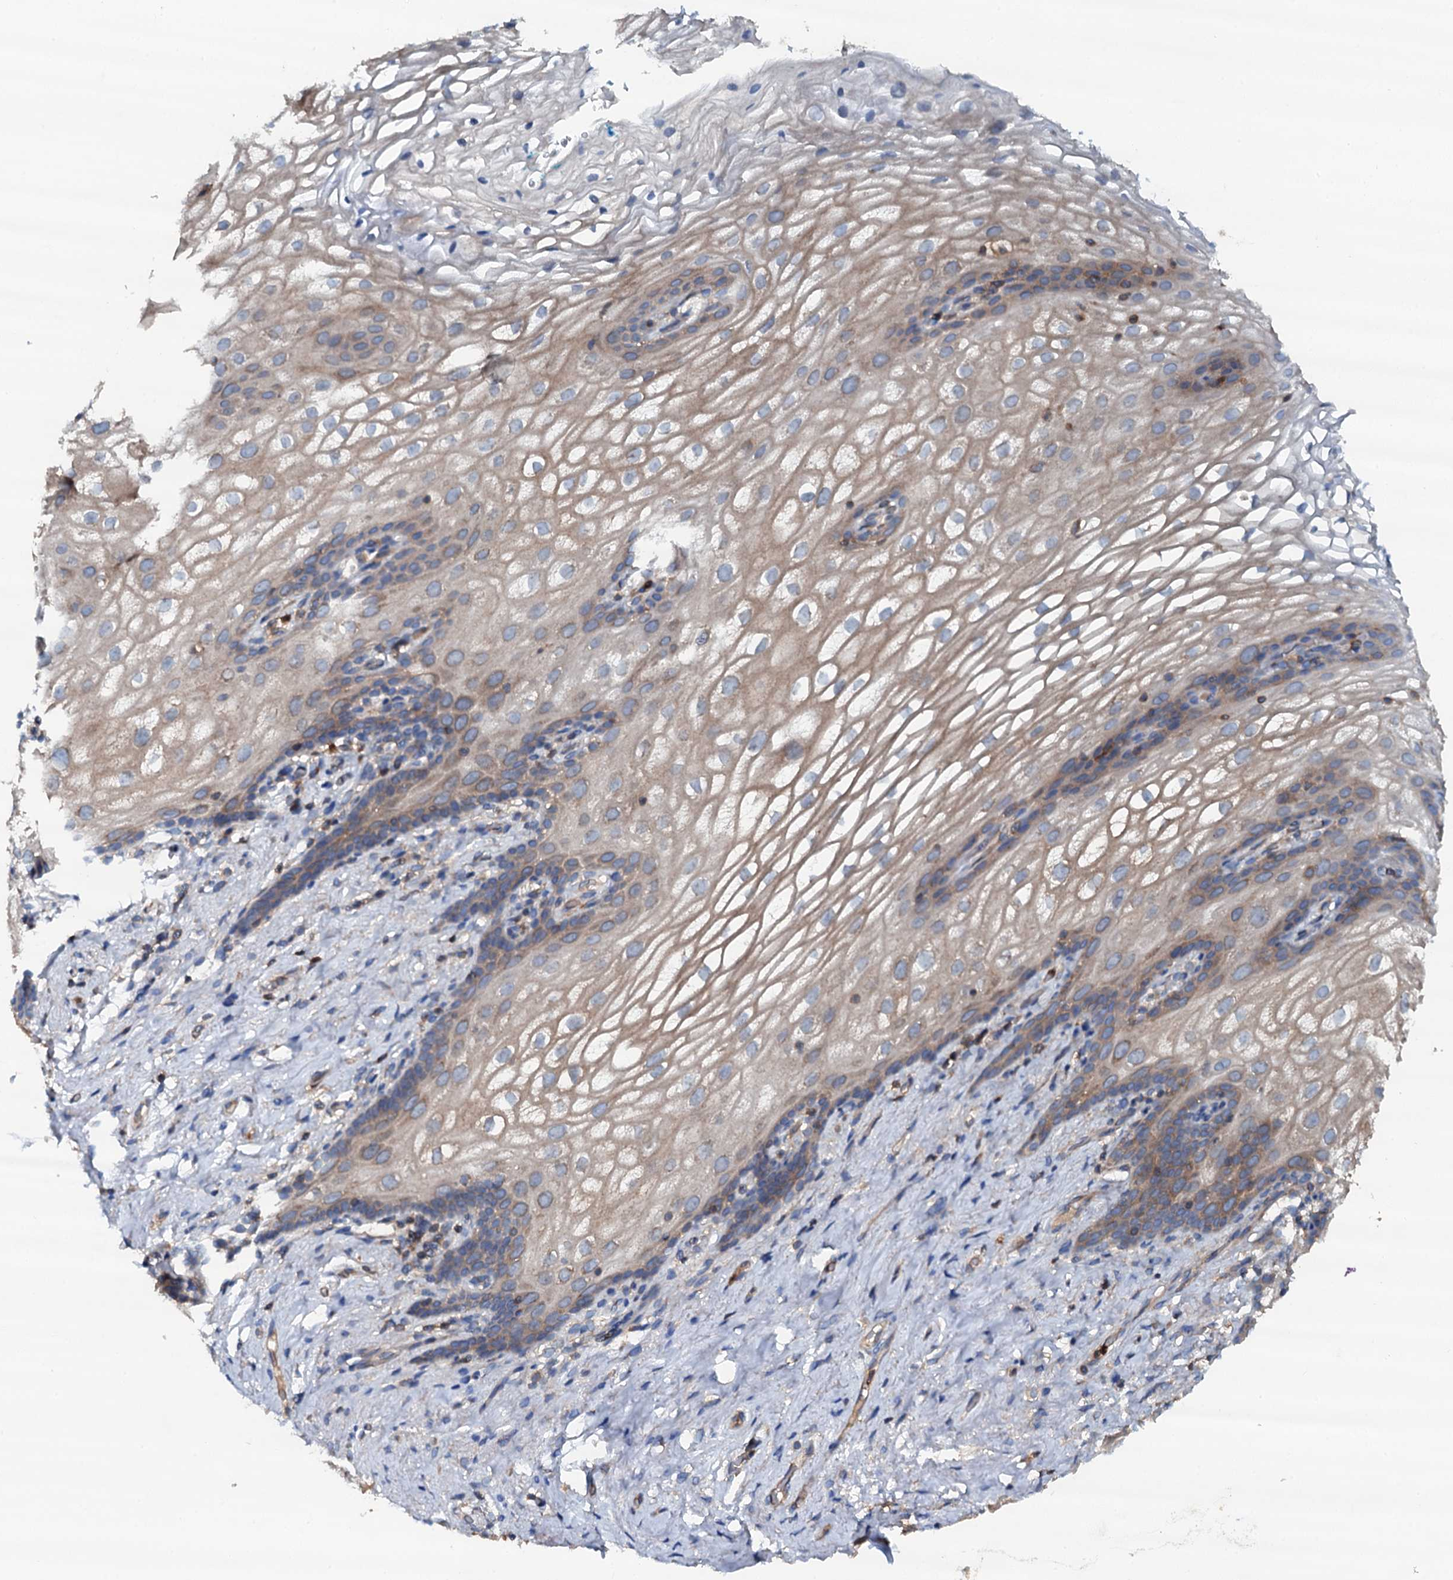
{"staining": {"intensity": "weak", "quantity": "25%-75%", "location": "cytoplasmic/membranous"}, "tissue": "vagina", "cell_type": "Squamous epithelial cells", "image_type": "normal", "snomed": [{"axis": "morphology", "description": "Normal tissue, NOS"}, {"axis": "topography", "description": "Vagina"}, {"axis": "topography", "description": "Peripheral nerve tissue"}], "caption": "Normal vagina displays weak cytoplasmic/membranous positivity in about 25%-75% of squamous epithelial cells.", "gene": "GRK2", "patient": {"sex": "female", "age": 71}}